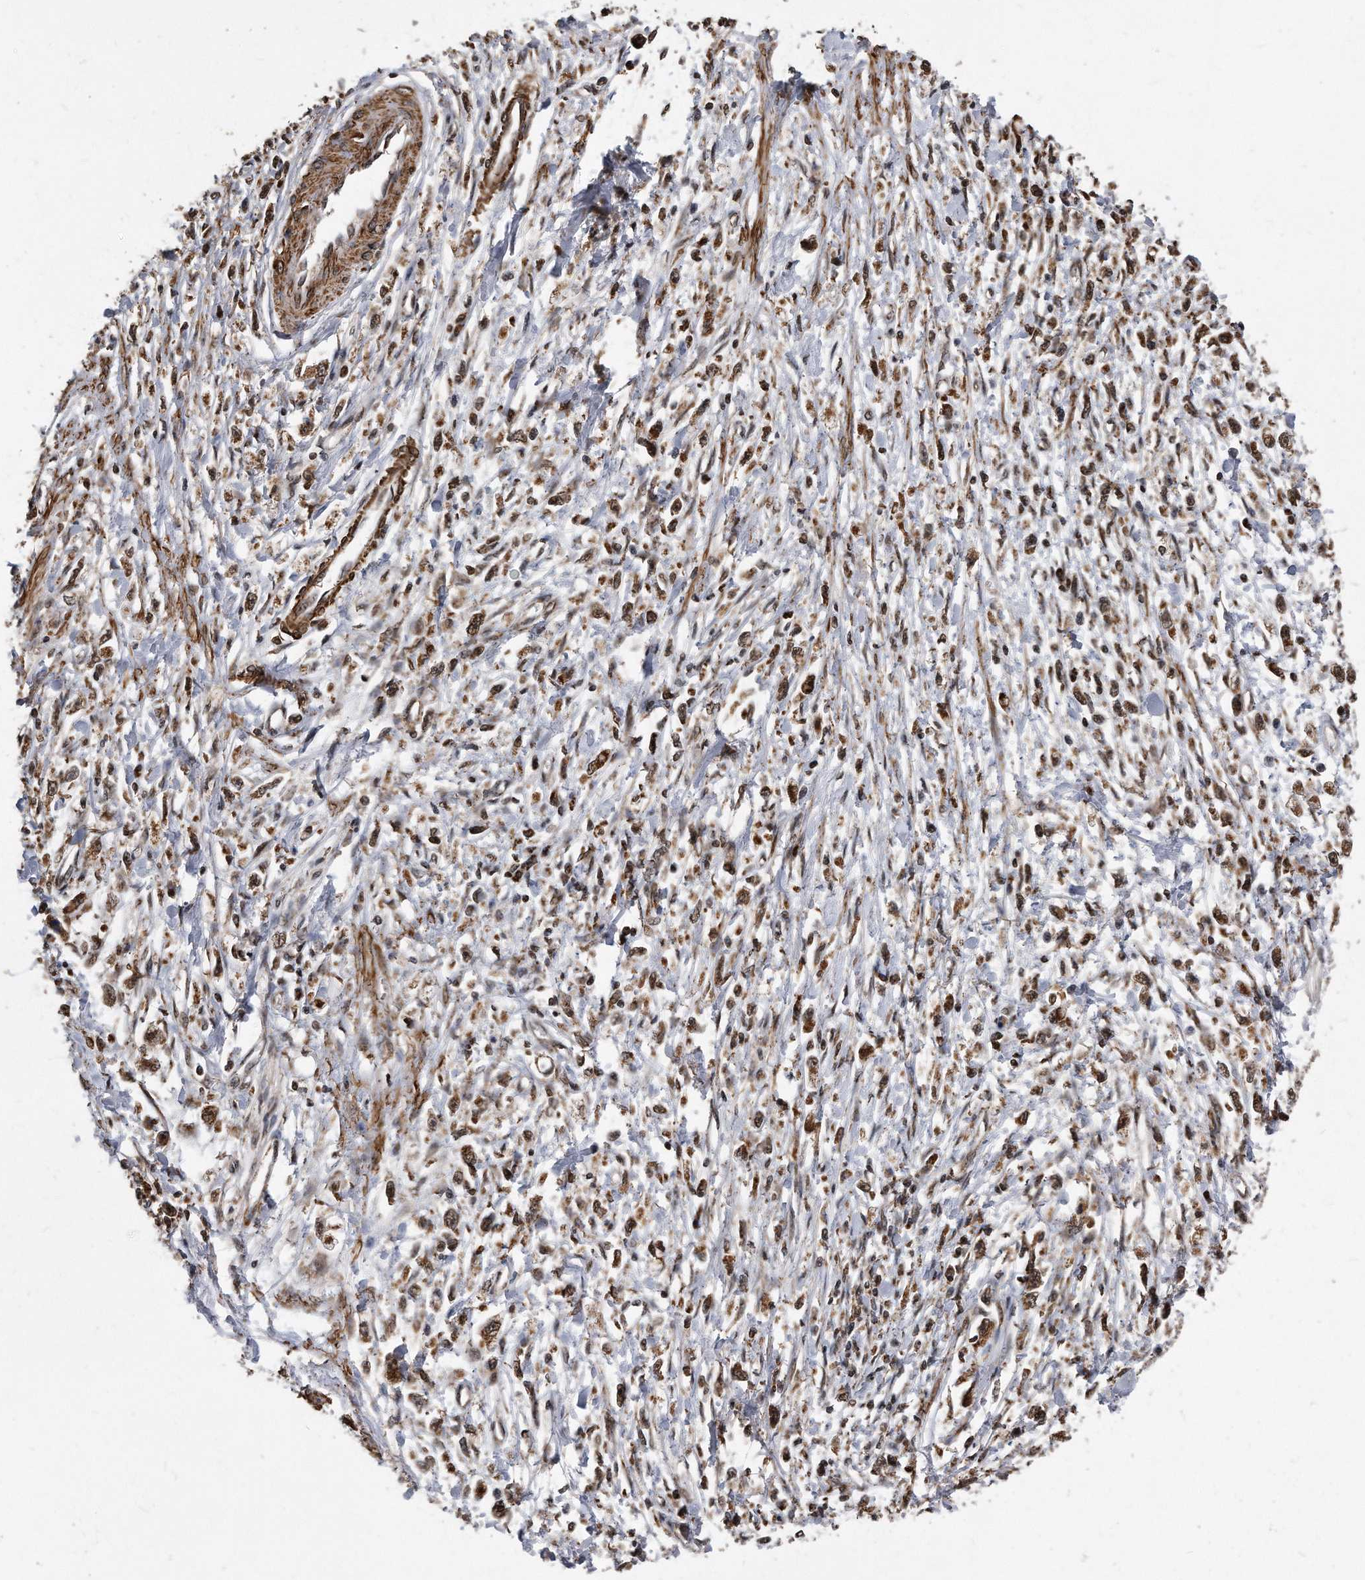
{"staining": {"intensity": "moderate", "quantity": ">75%", "location": "cytoplasmic/membranous,nuclear"}, "tissue": "stomach cancer", "cell_type": "Tumor cells", "image_type": "cancer", "snomed": [{"axis": "morphology", "description": "Adenocarcinoma, NOS"}, {"axis": "topography", "description": "Stomach"}], "caption": "Adenocarcinoma (stomach) was stained to show a protein in brown. There is medium levels of moderate cytoplasmic/membranous and nuclear expression in about >75% of tumor cells.", "gene": "DUSP22", "patient": {"sex": "female", "age": 59}}